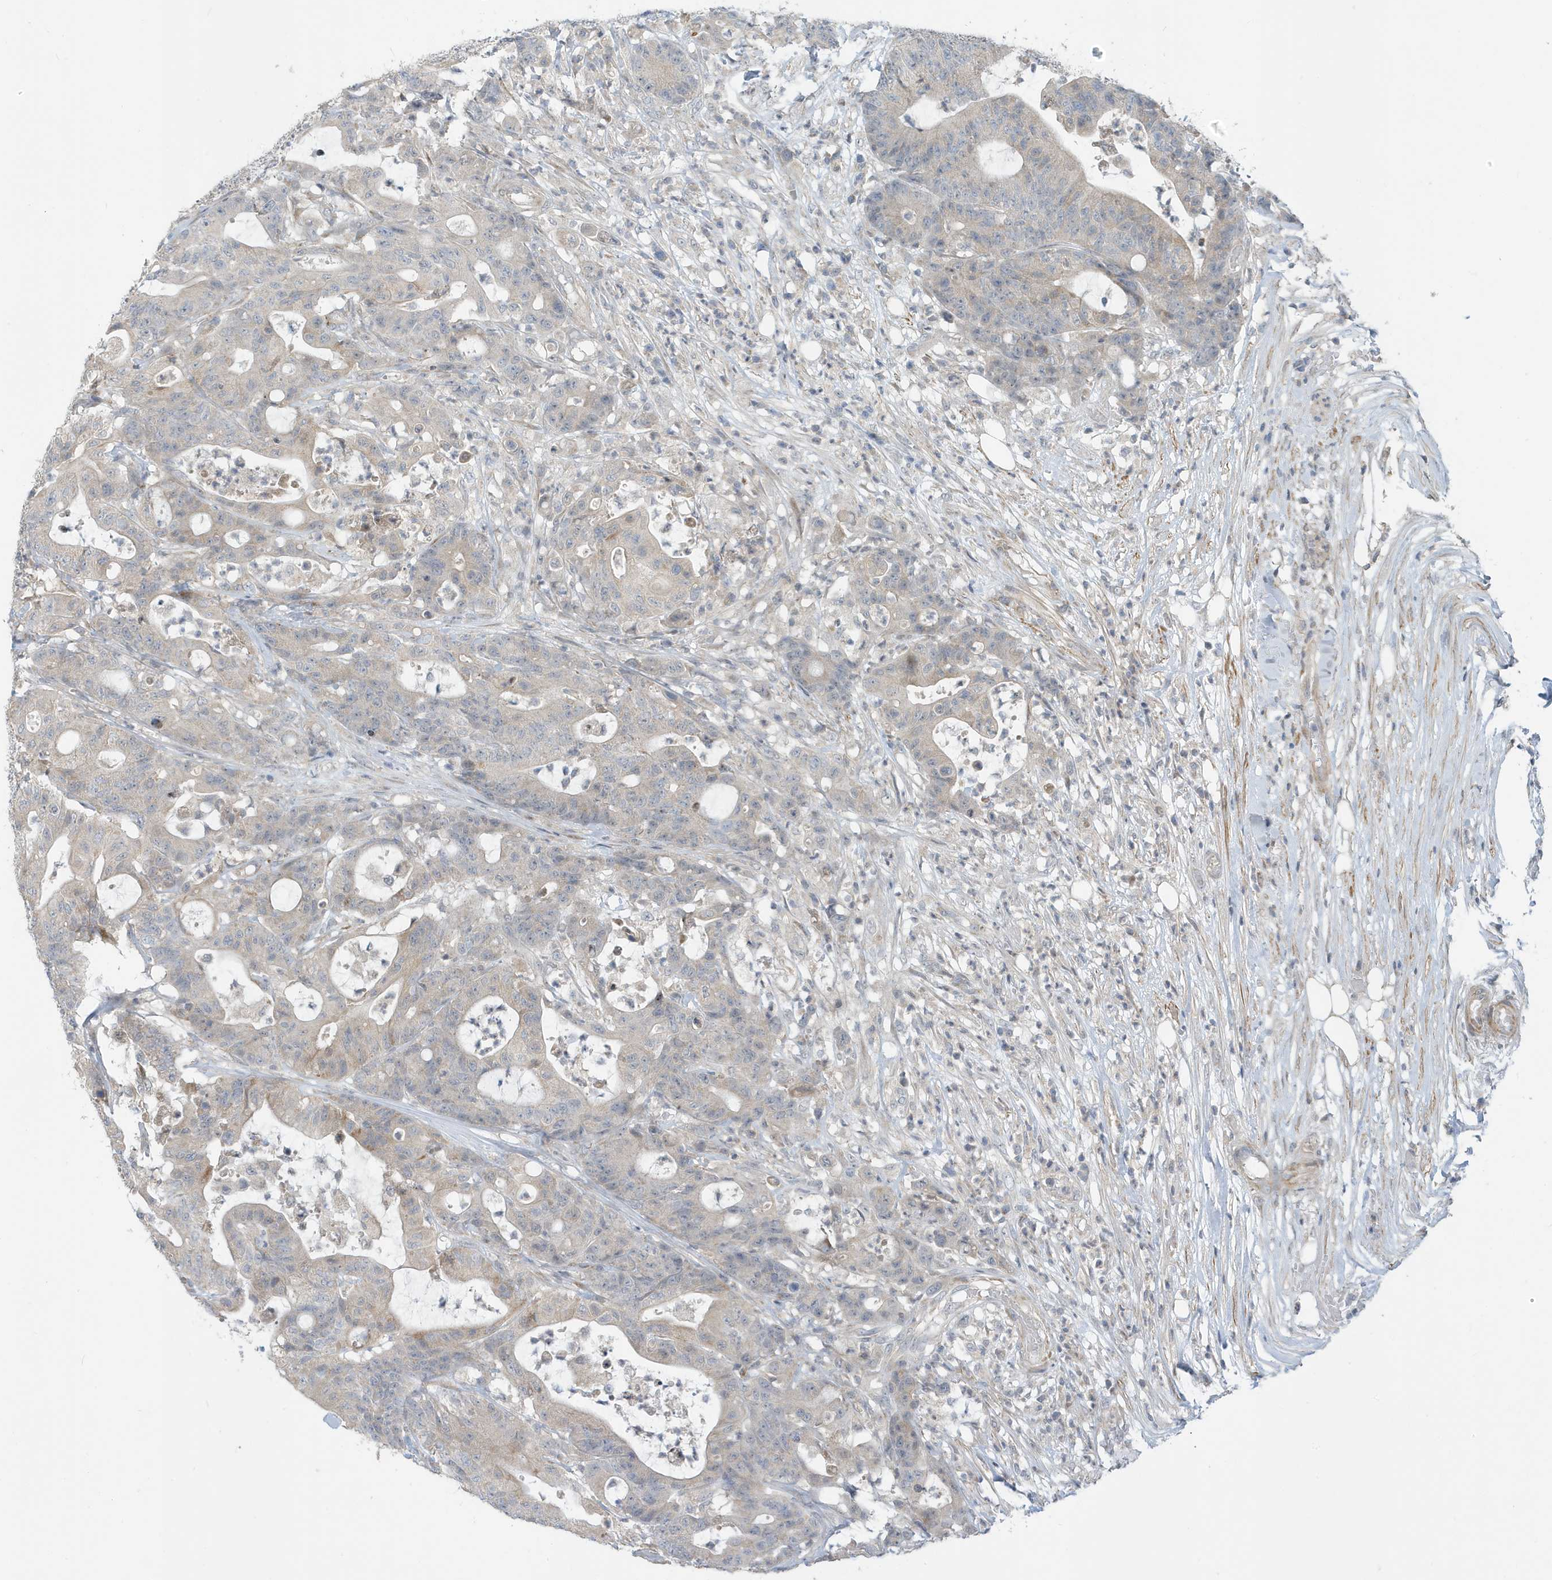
{"staining": {"intensity": "weak", "quantity": "<25%", "location": "cytoplasmic/membranous"}, "tissue": "colorectal cancer", "cell_type": "Tumor cells", "image_type": "cancer", "snomed": [{"axis": "morphology", "description": "Adenocarcinoma, NOS"}, {"axis": "topography", "description": "Colon"}], "caption": "There is no significant staining in tumor cells of colorectal cancer.", "gene": "ATP13A5", "patient": {"sex": "female", "age": 84}}